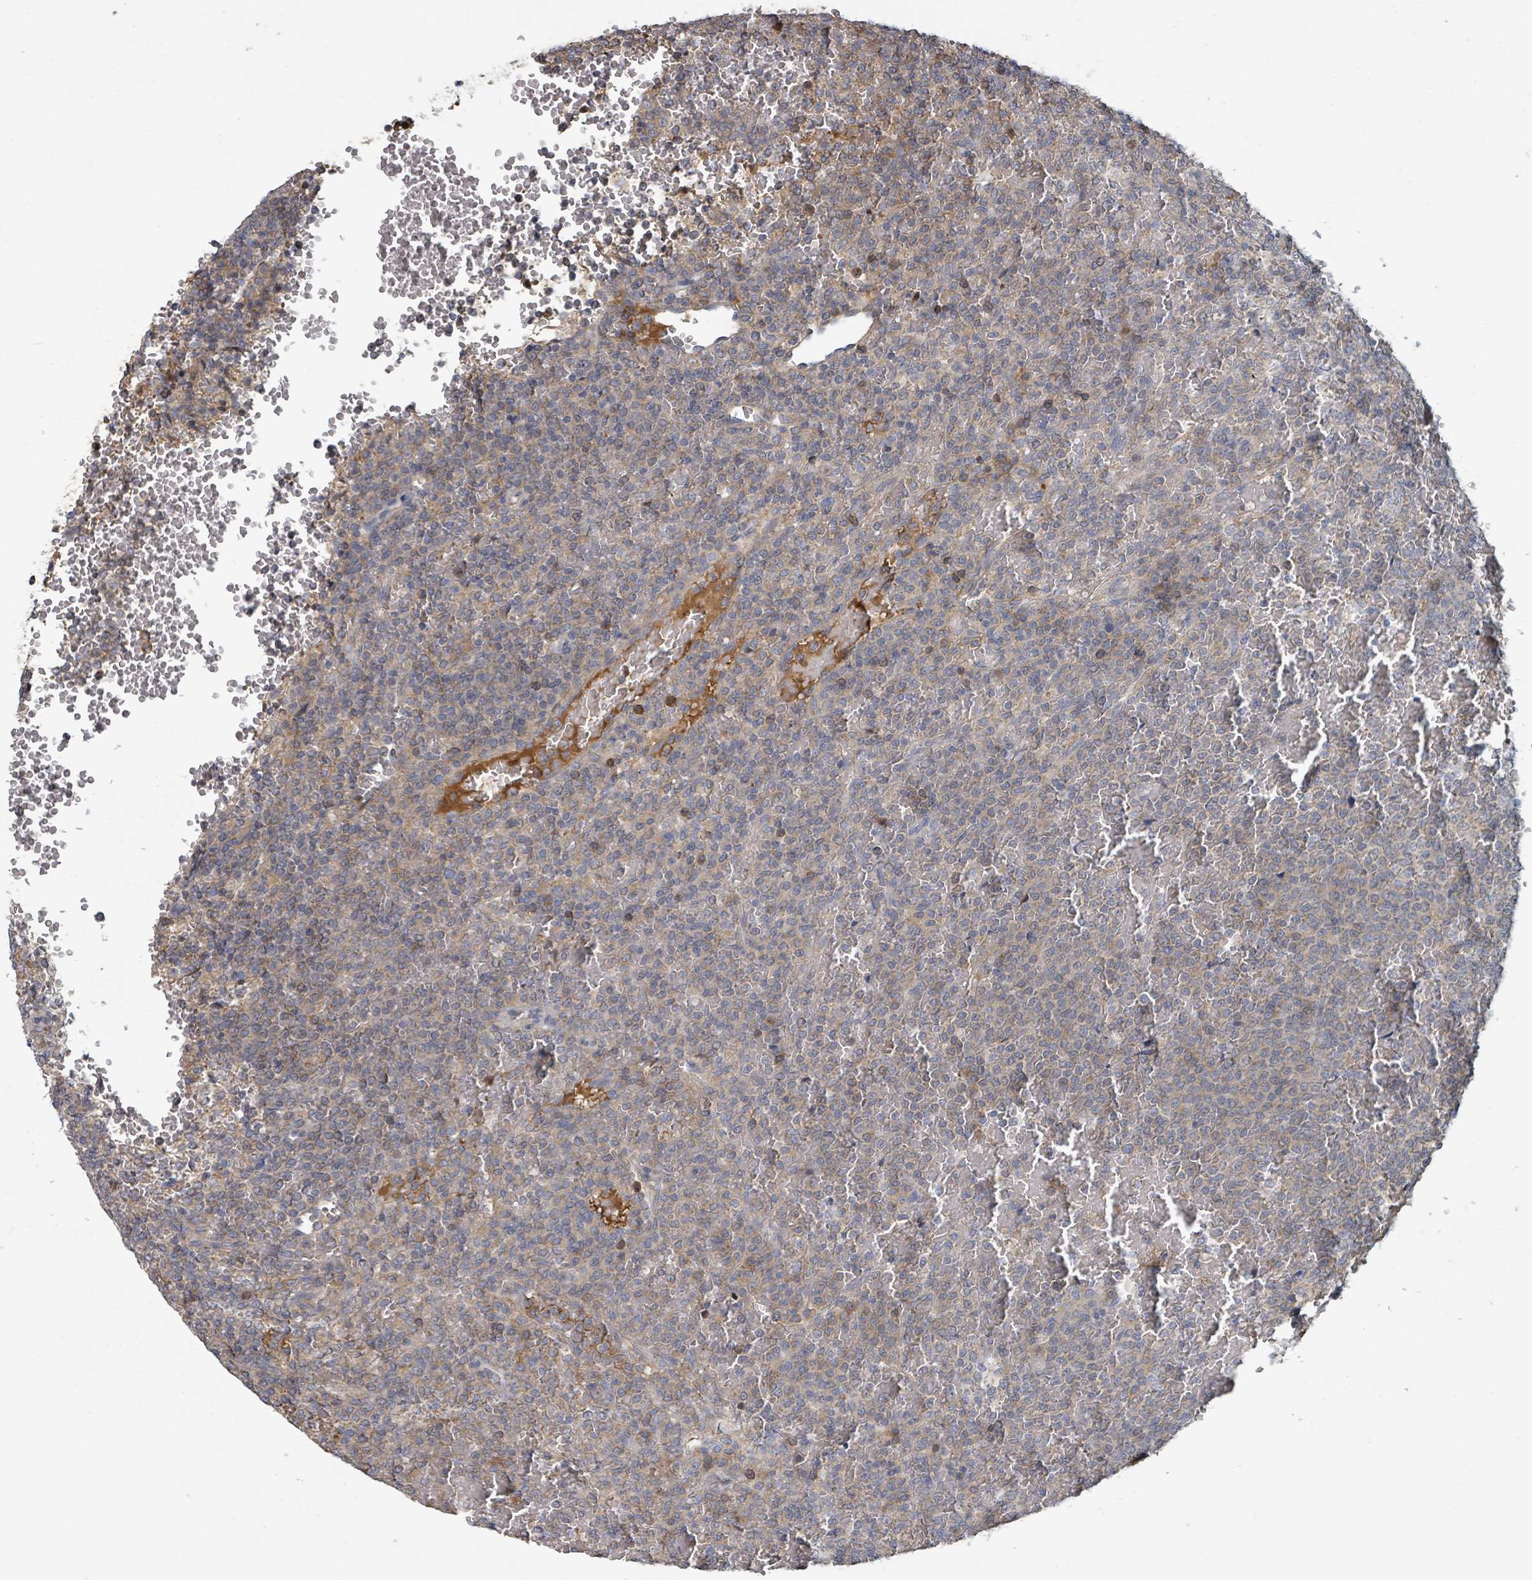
{"staining": {"intensity": "weak", "quantity": "<25%", "location": "cytoplasmic/membranous"}, "tissue": "lymphoma", "cell_type": "Tumor cells", "image_type": "cancer", "snomed": [{"axis": "morphology", "description": "Malignant lymphoma, non-Hodgkin's type, Low grade"}, {"axis": "topography", "description": "Spleen"}], "caption": "A histopathology image of lymphoma stained for a protein shows no brown staining in tumor cells.", "gene": "GABBR1", "patient": {"sex": "male", "age": 60}}